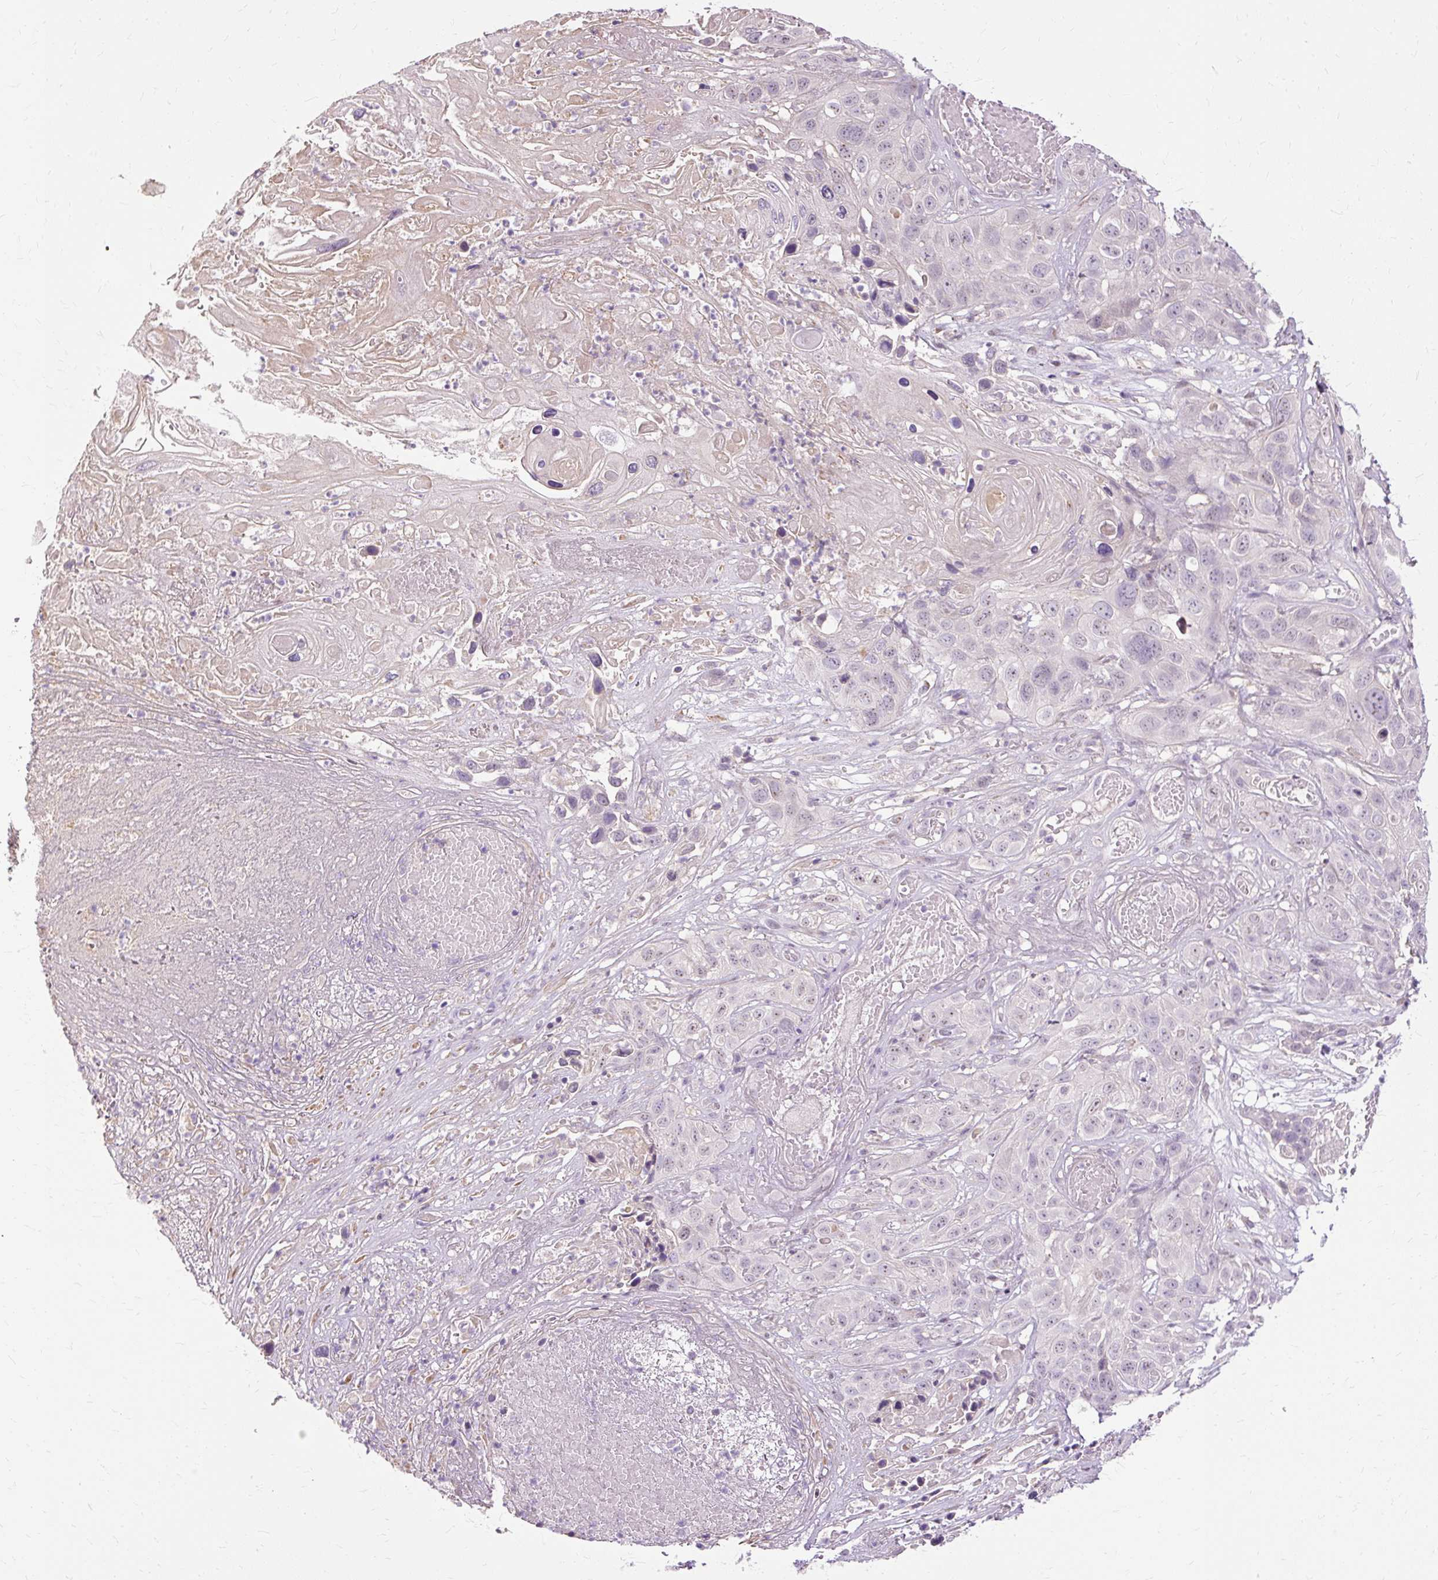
{"staining": {"intensity": "negative", "quantity": "none", "location": "none"}, "tissue": "skin cancer", "cell_type": "Tumor cells", "image_type": "cancer", "snomed": [{"axis": "morphology", "description": "Squamous cell carcinoma, NOS"}, {"axis": "topography", "description": "Skin"}], "caption": "A high-resolution photomicrograph shows IHC staining of skin squamous cell carcinoma, which exhibits no significant expression in tumor cells.", "gene": "TSPAN8", "patient": {"sex": "male", "age": 55}}